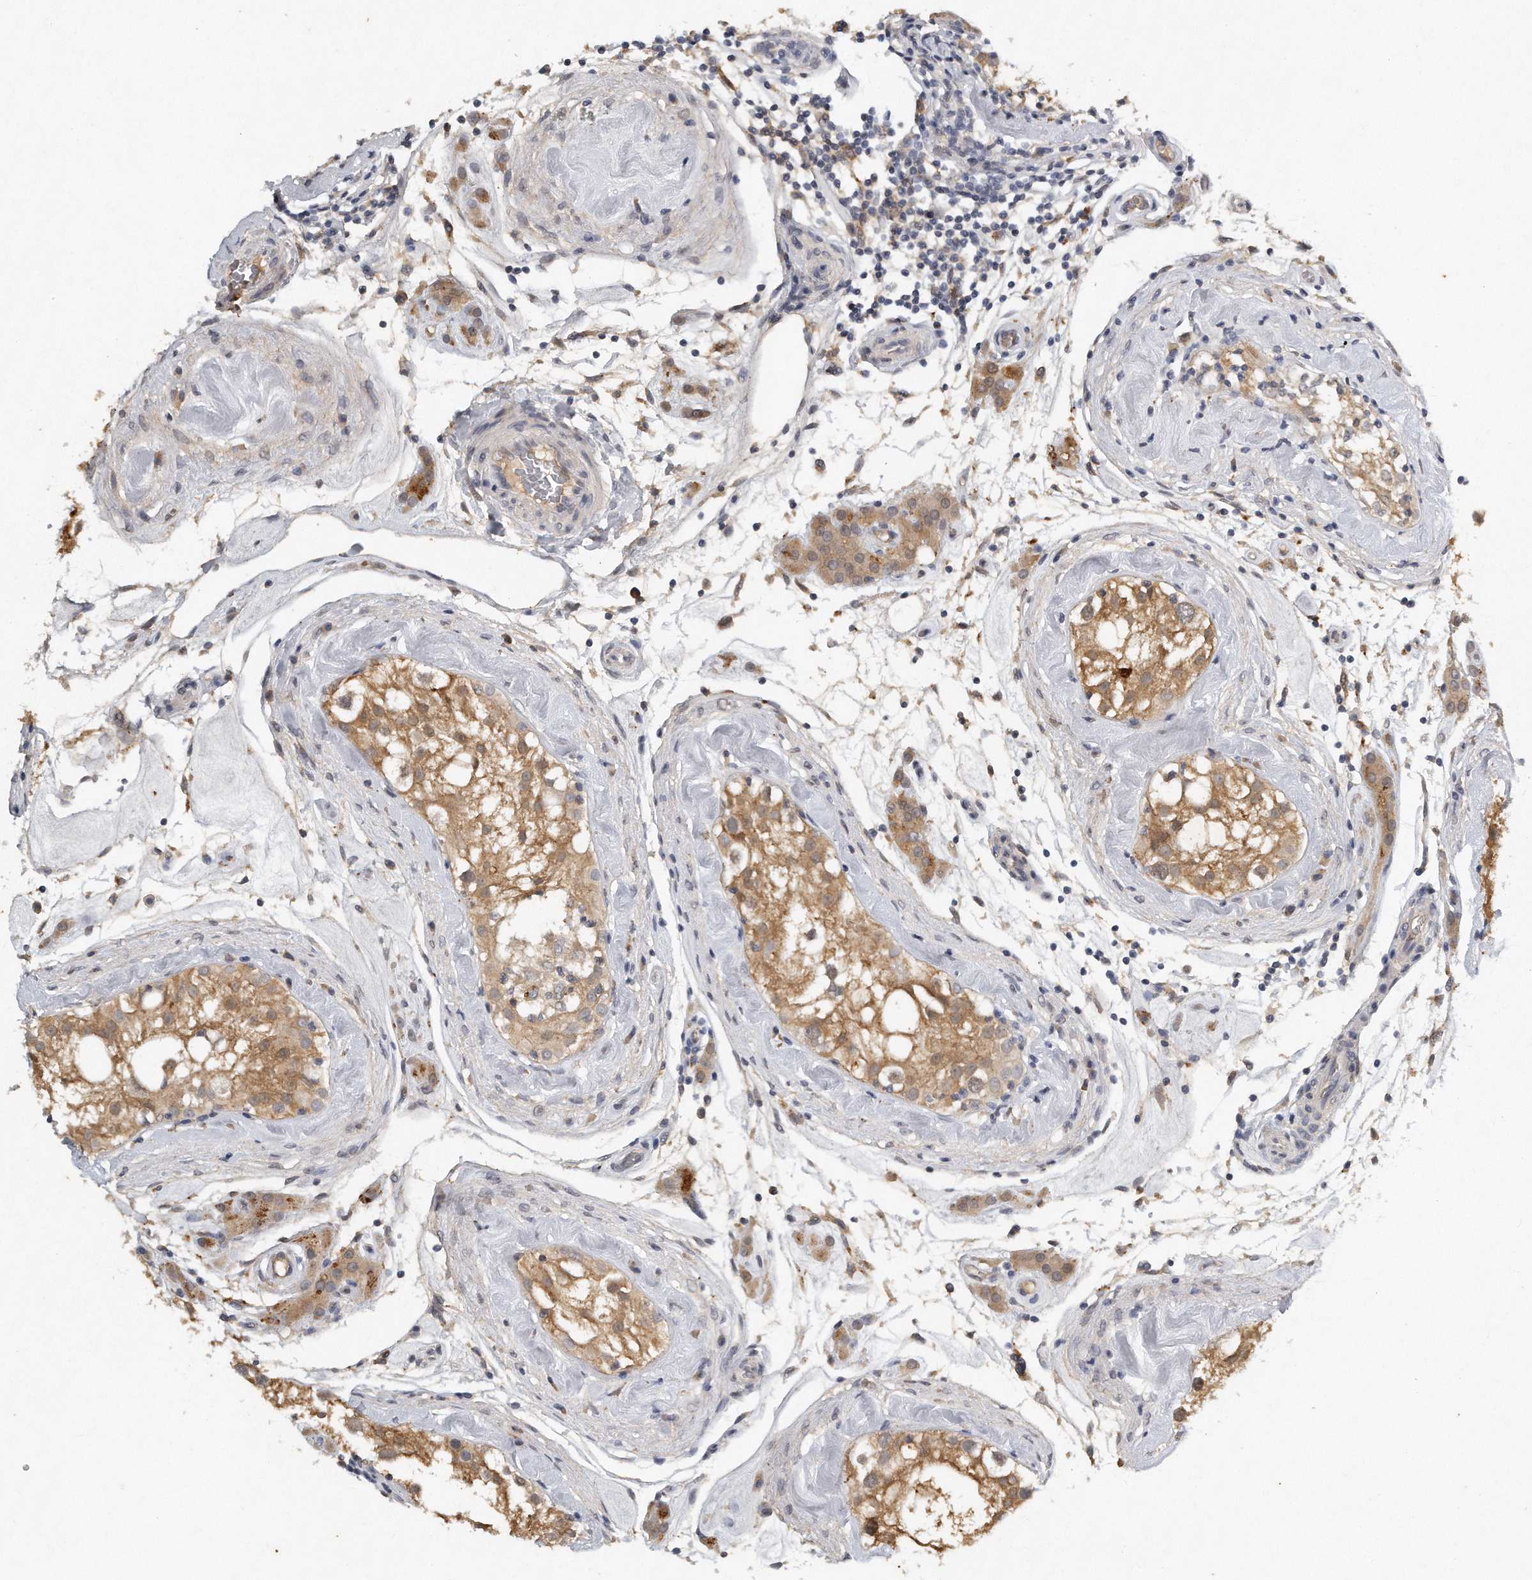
{"staining": {"intensity": "moderate", "quantity": ">75%", "location": "cytoplasmic/membranous"}, "tissue": "testis", "cell_type": "Cells in seminiferous ducts", "image_type": "normal", "snomed": [{"axis": "morphology", "description": "Normal tissue, NOS"}, {"axis": "topography", "description": "Testis"}], "caption": "Immunohistochemical staining of normal human testis displays moderate cytoplasmic/membranous protein staining in about >75% of cells in seminiferous ducts.", "gene": "CAMK1", "patient": {"sex": "male", "age": 46}}